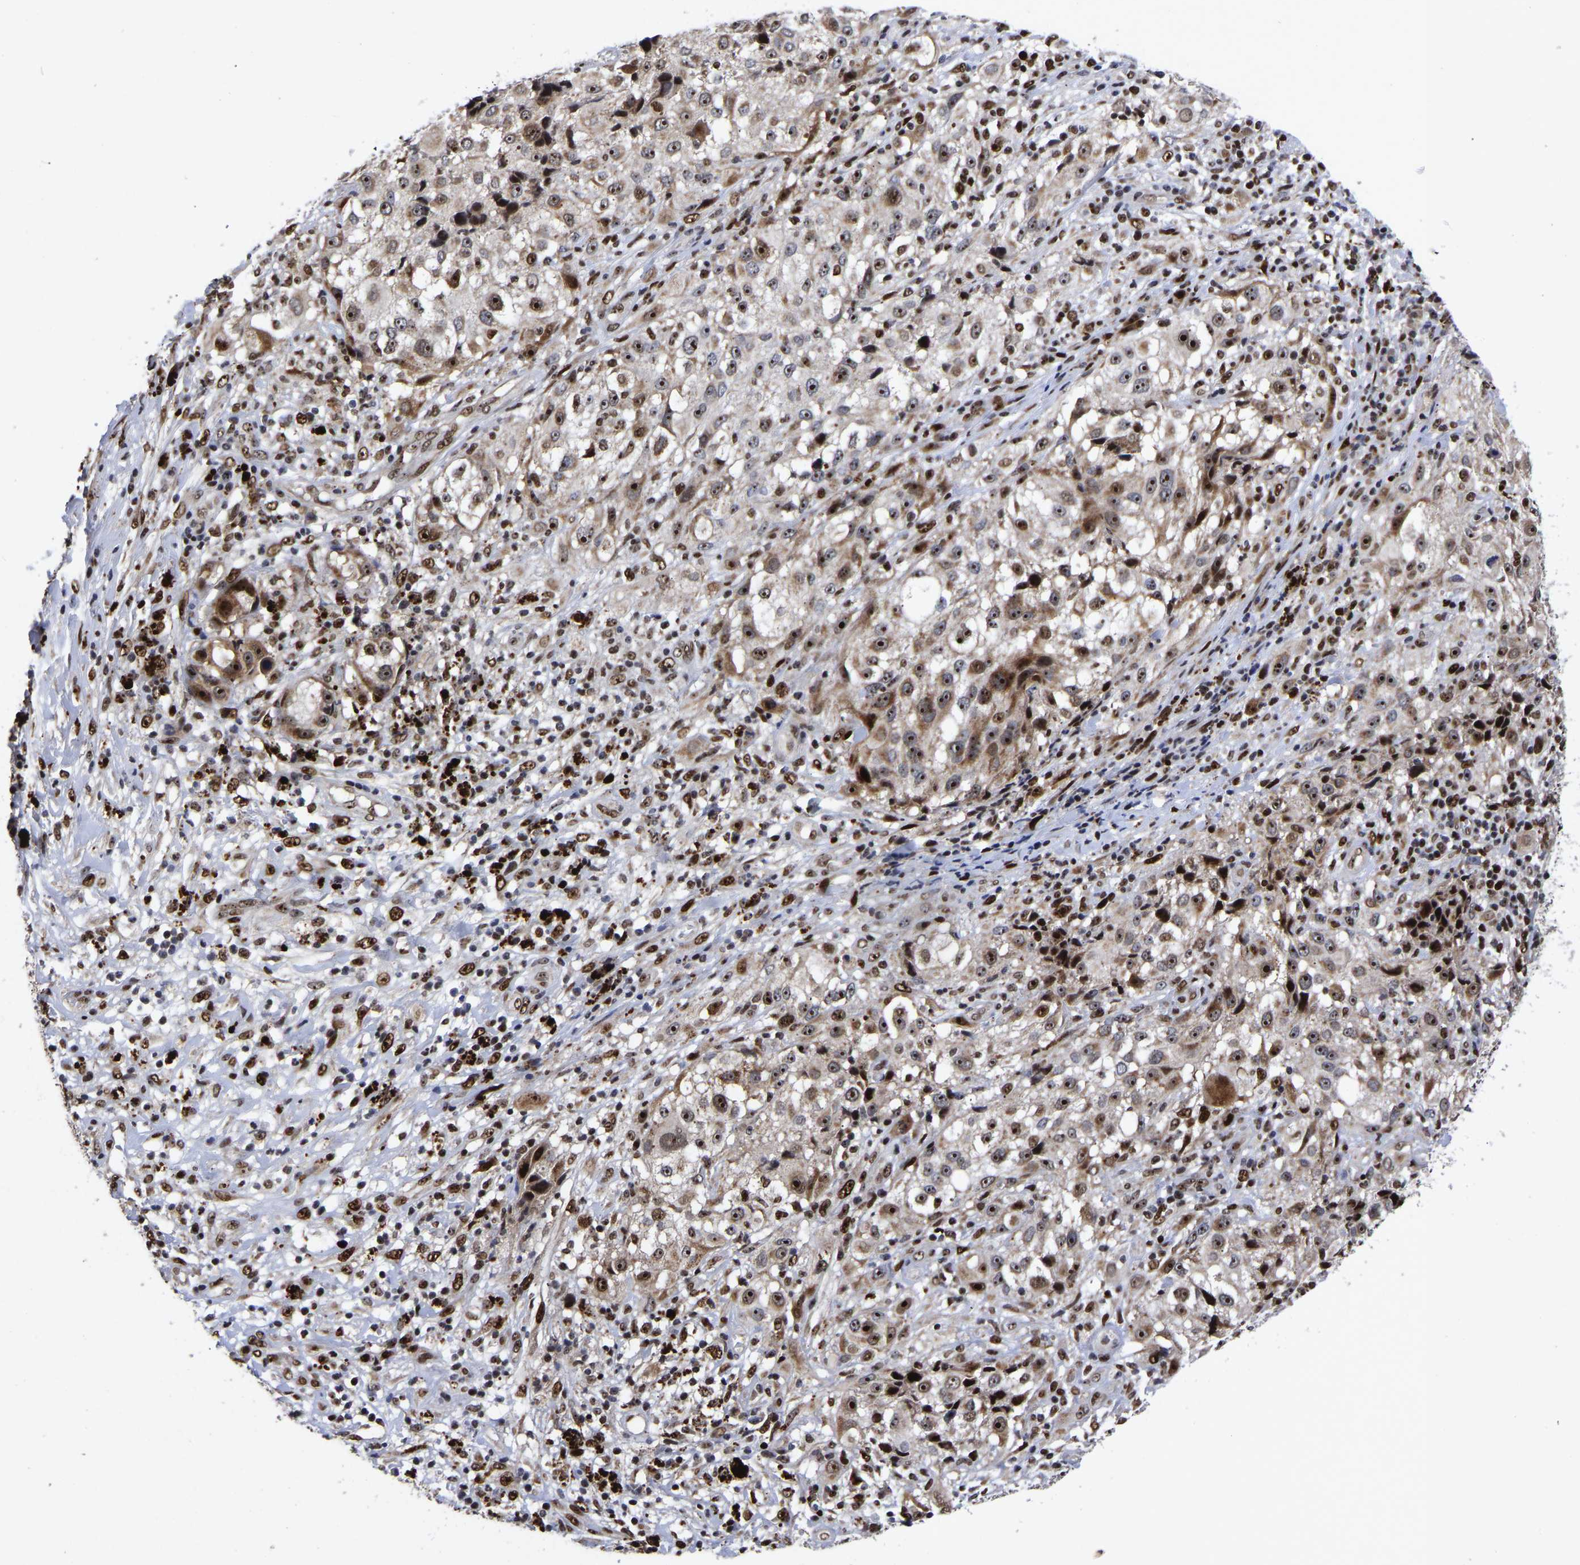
{"staining": {"intensity": "strong", "quantity": ">75%", "location": "cytoplasmic/membranous,nuclear"}, "tissue": "melanoma", "cell_type": "Tumor cells", "image_type": "cancer", "snomed": [{"axis": "morphology", "description": "Necrosis, NOS"}, {"axis": "morphology", "description": "Malignant melanoma, NOS"}, {"axis": "topography", "description": "Skin"}], "caption": "Immunohistochemical staining of human melanoma displays high levels of strong cytoplasmic/membranous and nuclear protein expression in about >75% of tumor cells.", "gene": "JUNB", "patient": {"sex": "female", "age": 87}}